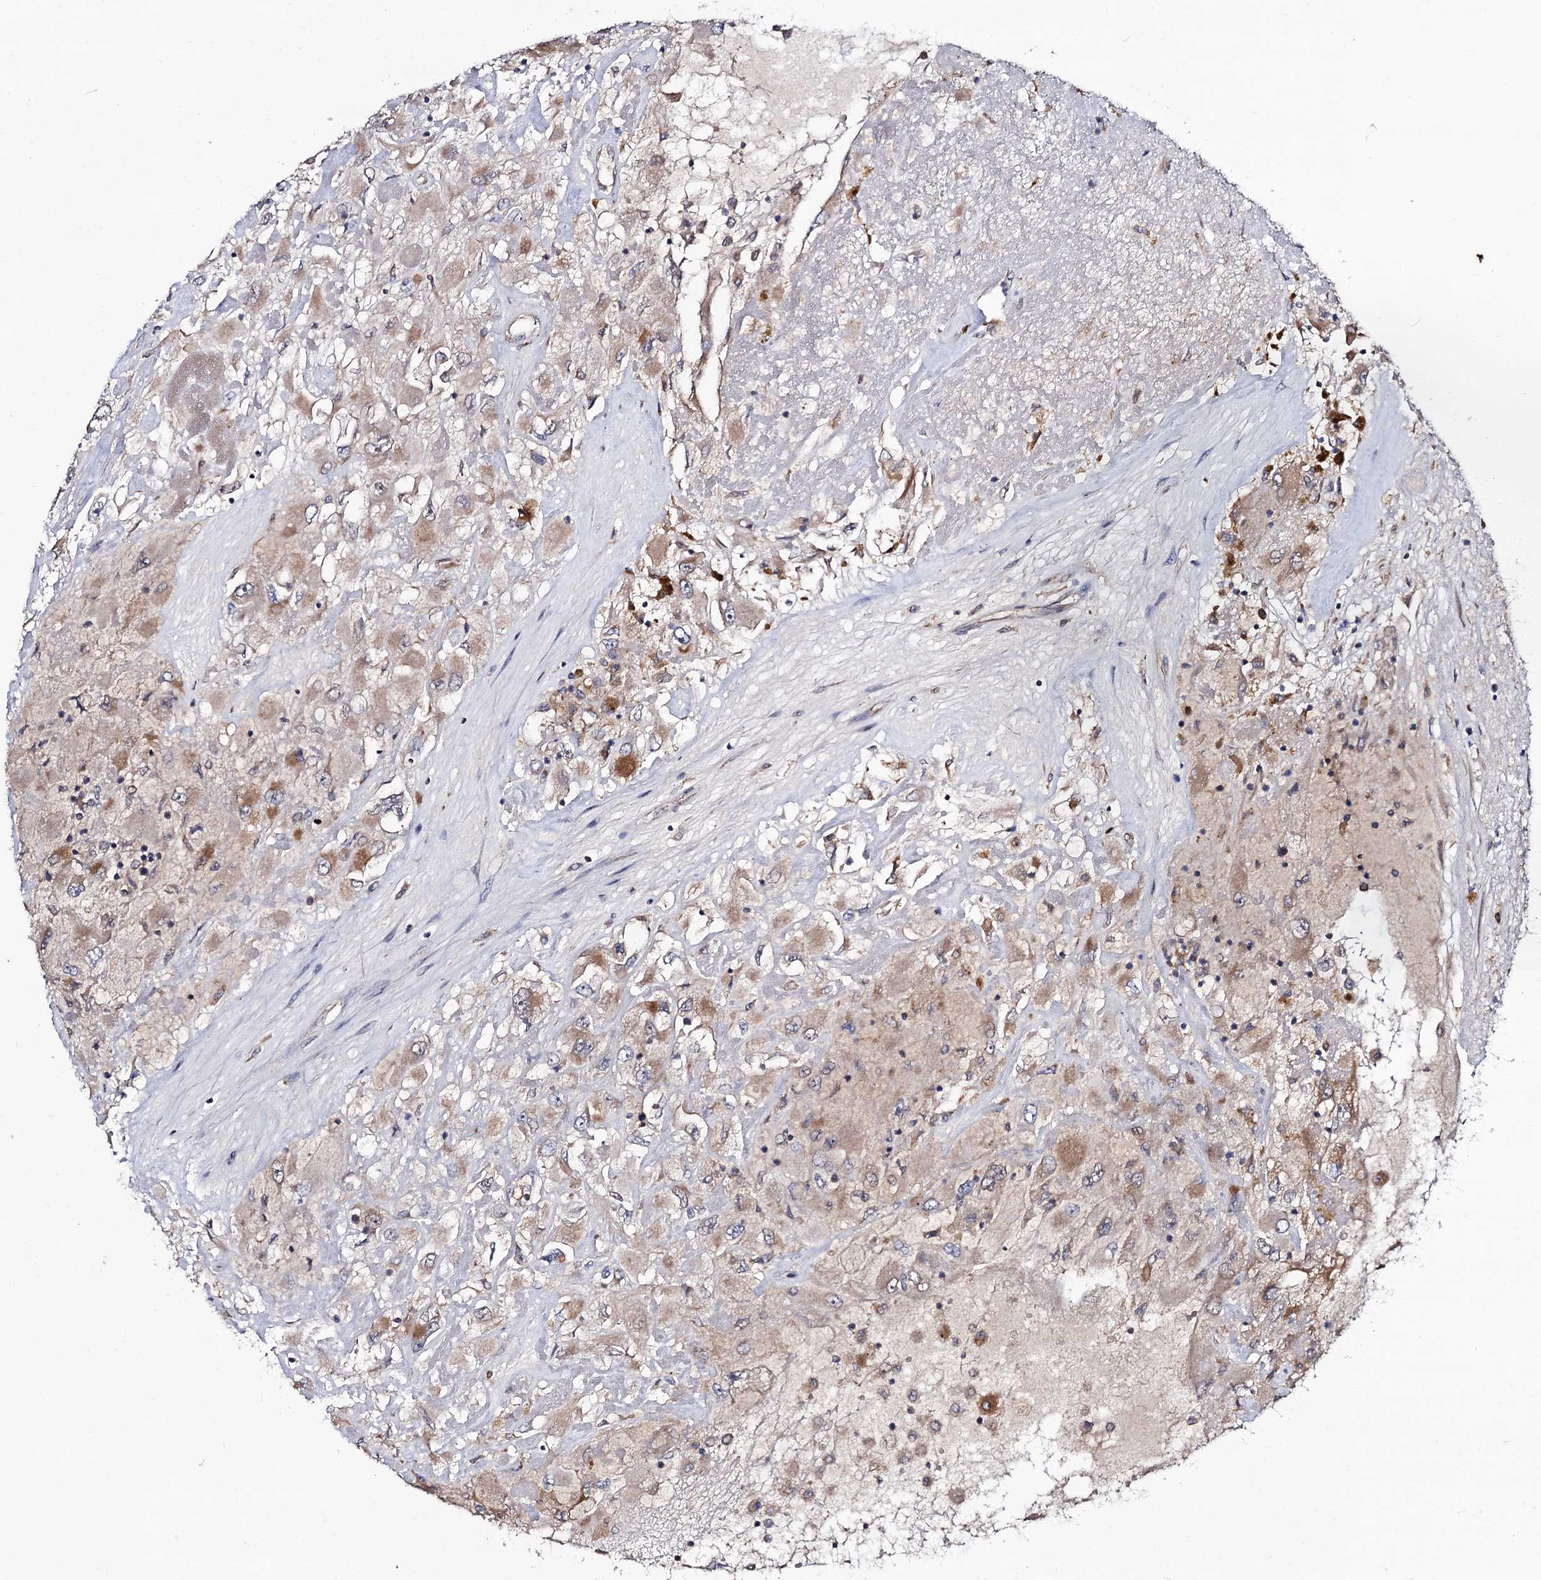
{"staining": {"intensity": "moderate", "quantity": "25%-75%", "location": "cytoplasmic/membranous"}, "tissue": "renal cancer", "cell_type": "Tumor cells", "image_type": "cancer", "snomed": [{"axis": "morphology", "description": "Adenocarcinoma, NOS"}, {"axis": "topography", "description": "Kidney"}], "caption": "Immunohistochemistry (IHC) photomicrograph of neoplastic tissue: renal cancer stained using immunohistochemistry (IHC) reveals medium levels of moderate protein expression localized specifically in the cytoplasmic/membranous of tumor cells, appearing as a cytoplasmic/membranous brown color.", "gene": "VPS37D", "patient": {"sex": "female", "age": 52}}